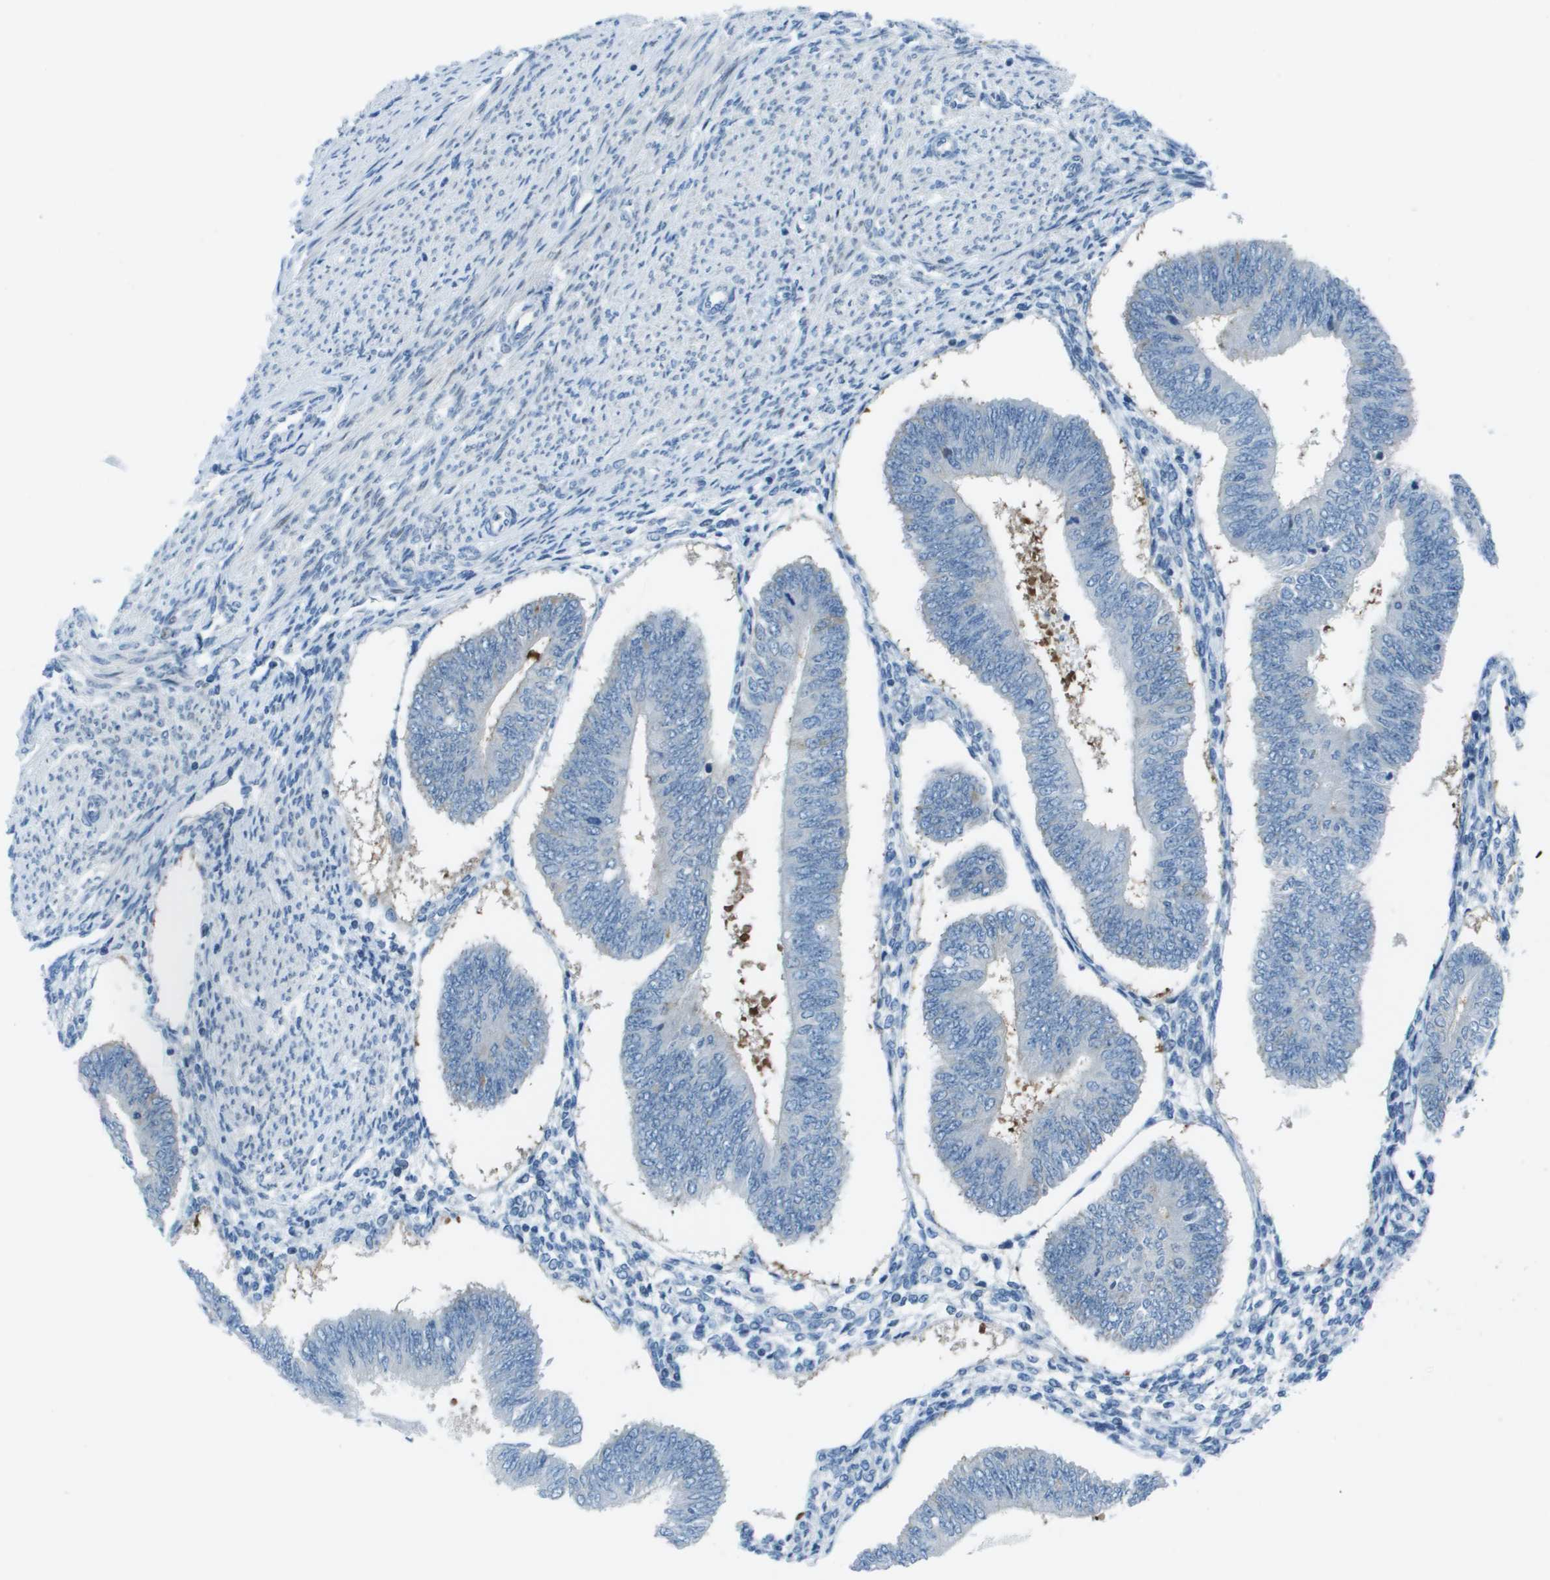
{"staining": {"intensity": "negative", "quantity": "none", "location": "none"}, "tissue": "endometrial cancer", "cell_type": "Tumor cells", "image_type": "cancer", "snomed": [{"axis": "morphology", "description": "Adenocarcinoma, NOS"}, {"axis": "topography", "description": "Endometrium"}], "caption": "Immunohistochemical staining of human endometrial adenocarcinoma displays no significant staining in tumor cells.", "gene": "STIP1", "patient": {"sex": "female", "age": 58}}